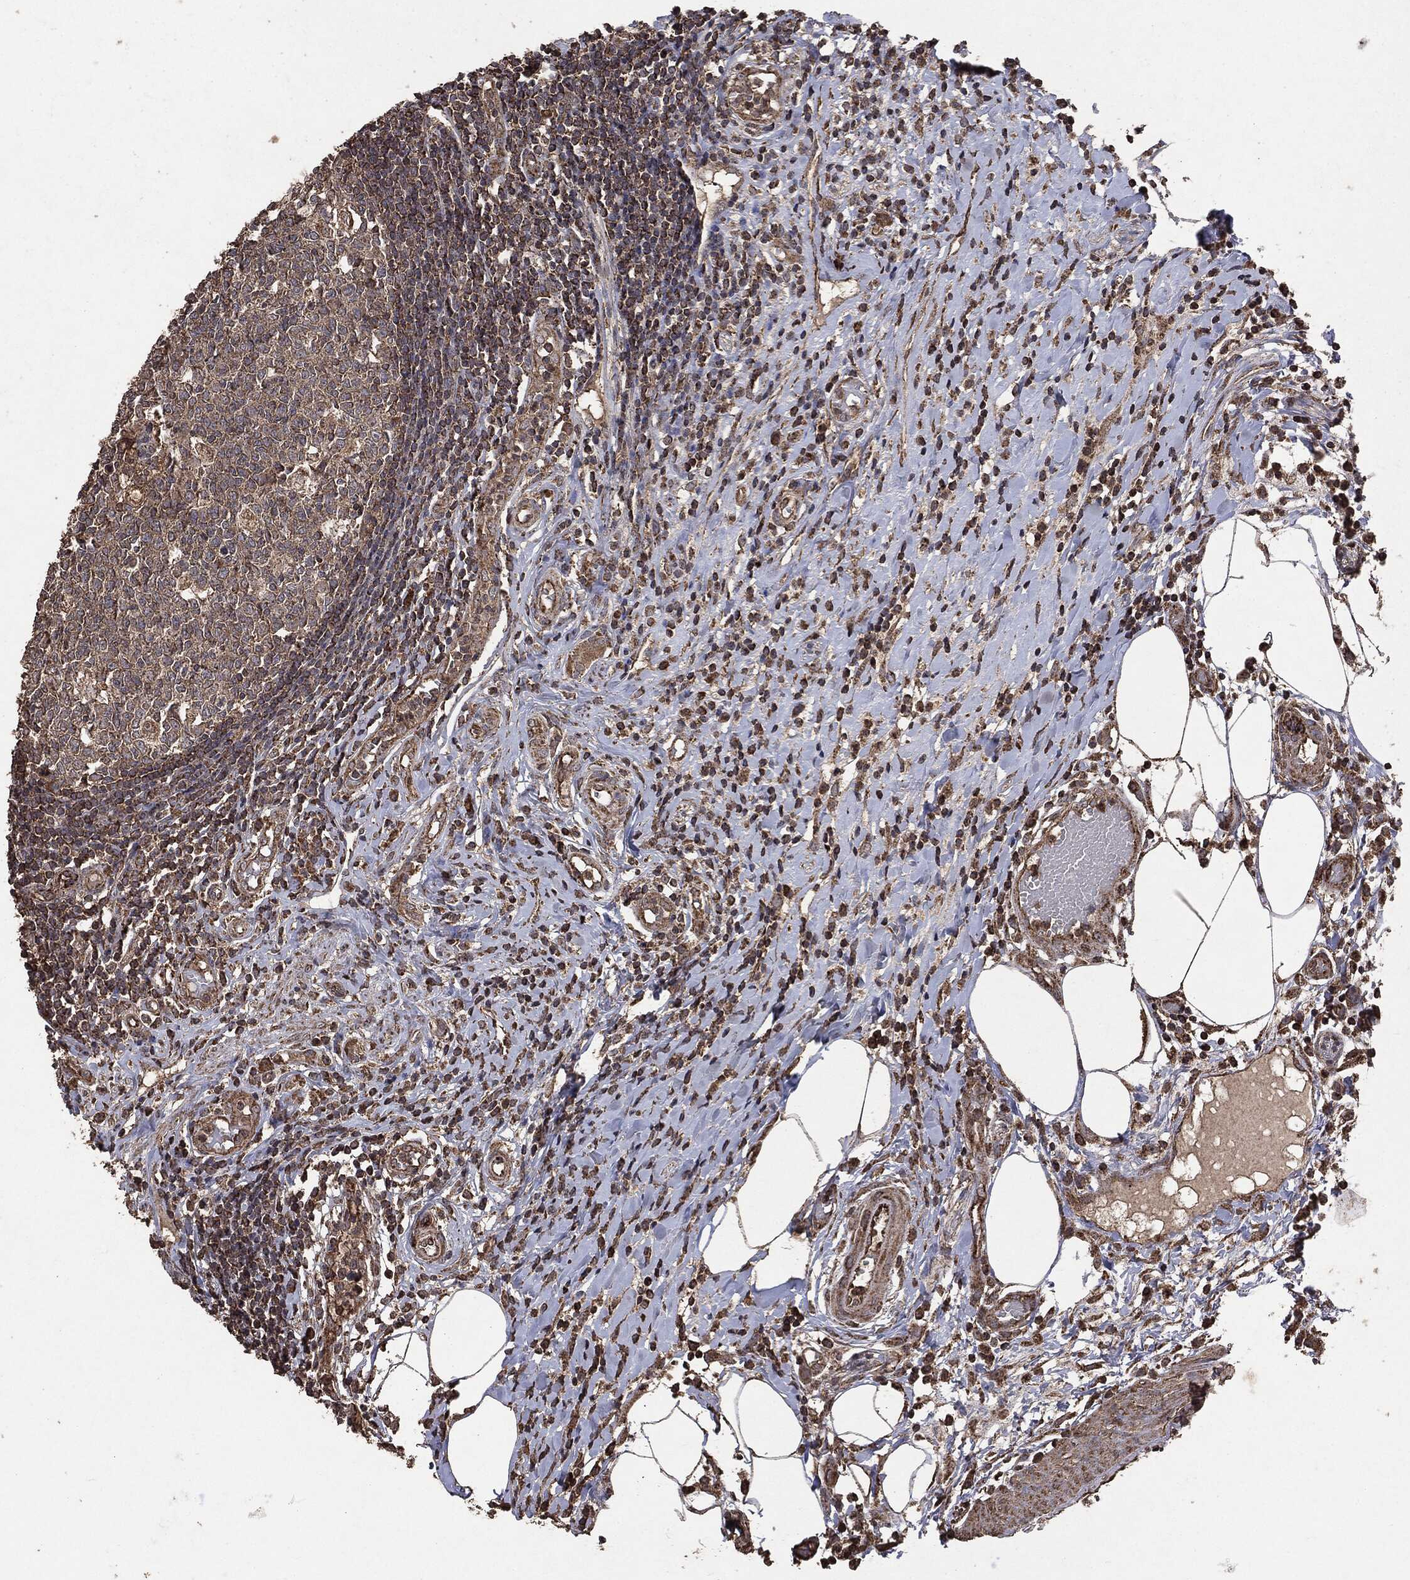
{"staining": {"intensity": "moderate", "quantity": ">75%", "location": "cytoplasmic/membranous"}, "tissue": "appendix", "cell_type": "Glandular cells", "image_type": "normal", "snomed": [{"axis": "morphology", "description": "Normal tissue, NOS"}, {"axis": "morphology", "description": "Inflammation, NOS"}, {"axis": "topography", "description": "Appendix"}], "caption": "High-magnification brightfield microscopy of benign appendix stained with DAB (brown) and counterstained with hematoxylin (blue). glandular cells exhibit moderate cytoplasmic/membranous expression is present in approximately>75% of cells.", "gene": "MTOR", "patient": {"sex": "male", "age": 16}}